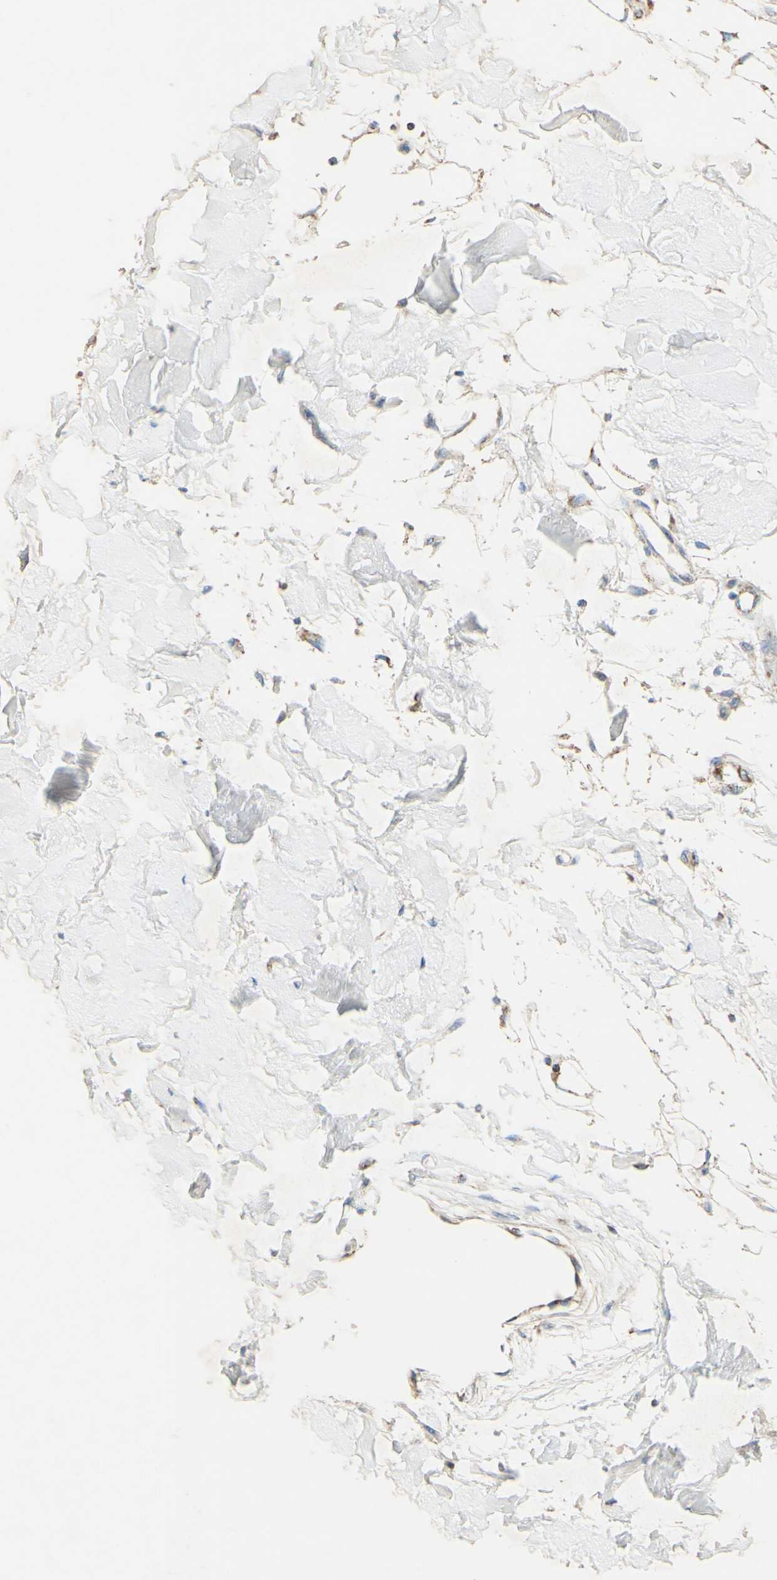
{"staining": {"intensity": "weak", "quantity": ">75%", "location": "cytoplasmic/membranous"}, "tissue": "adipose tissue", "cell_type": "Adipocytes", "image_type": "normal", "snomed": [{"axis": "morphology", "description": "Squamous cell carcinoma, NOS"}, {"axis": "topography", "description": "Skin"}], "caption": "A histopathology image of human adipose tissue stained for a protein demonstrates weak cytoplasmic/membranous brown staining in adipocytes. Using DAB (brown) and hematoxylin (blue) stains, captured at high magnification using brightfield microscopy.", "gene": "OXCT1", "patient": {"sex": "male", "age": 83}}